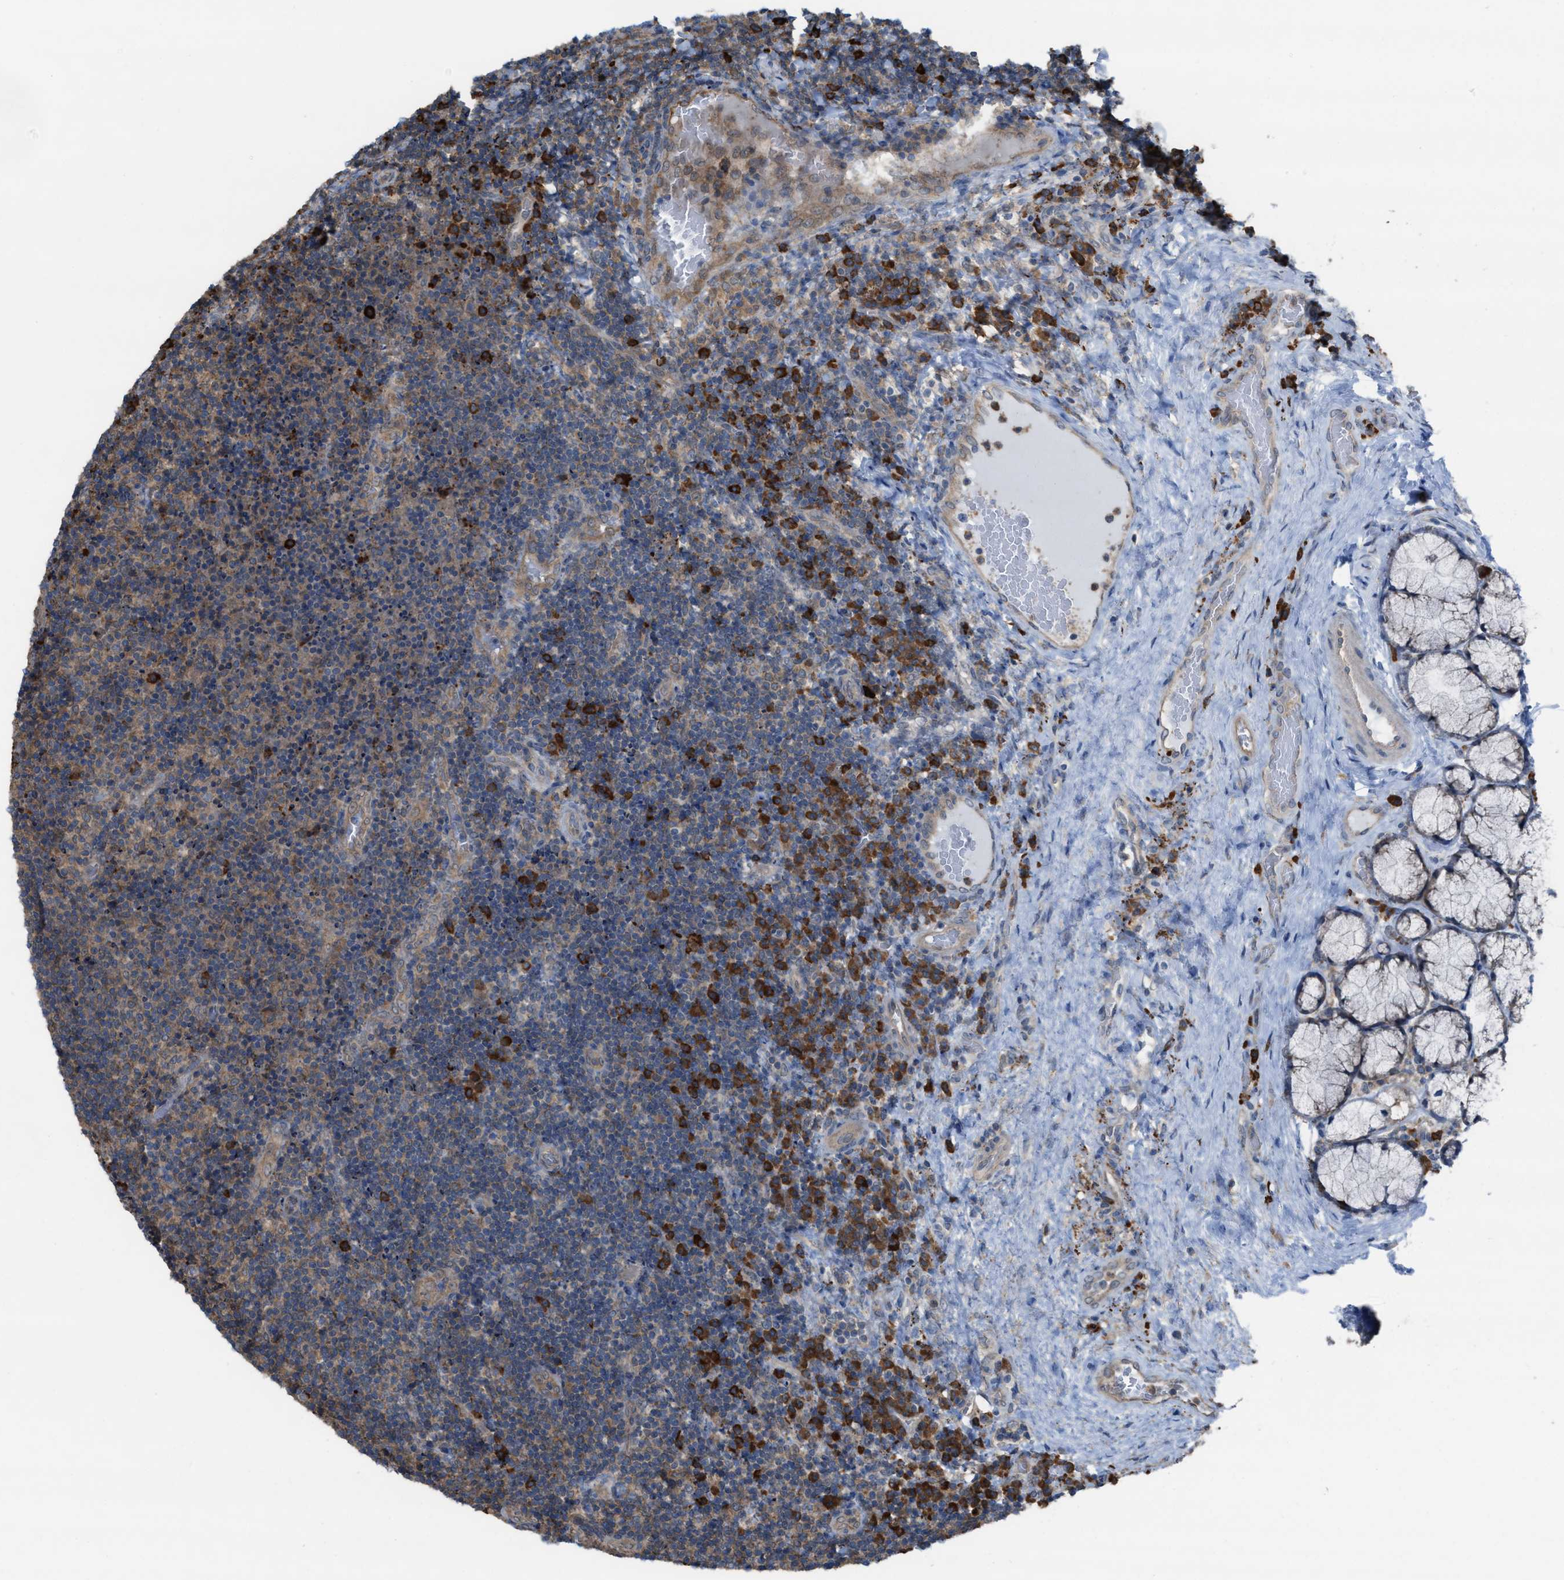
{"staining": {"intensity": "moderate", "quantity": ">75%", "location": "cytoplasmic/membranous"}, "tissue": "lymphoma", "cell_type": "Tumor cells", "image_type": "cancer", "snomed": [{"axis": "morphology", "description": "Malignant lymphoma, non-Hodgkin's type, High grade"}, {"axis": "topography", "description": "Tonsil"}], "caption": "A micrograph of lymphoma stained for a protein shows moderate cytoplasmic/membranous brown staining in tumor cells.", "gene": "PLAA", "patient": {"sex": "female", "age": 36}}